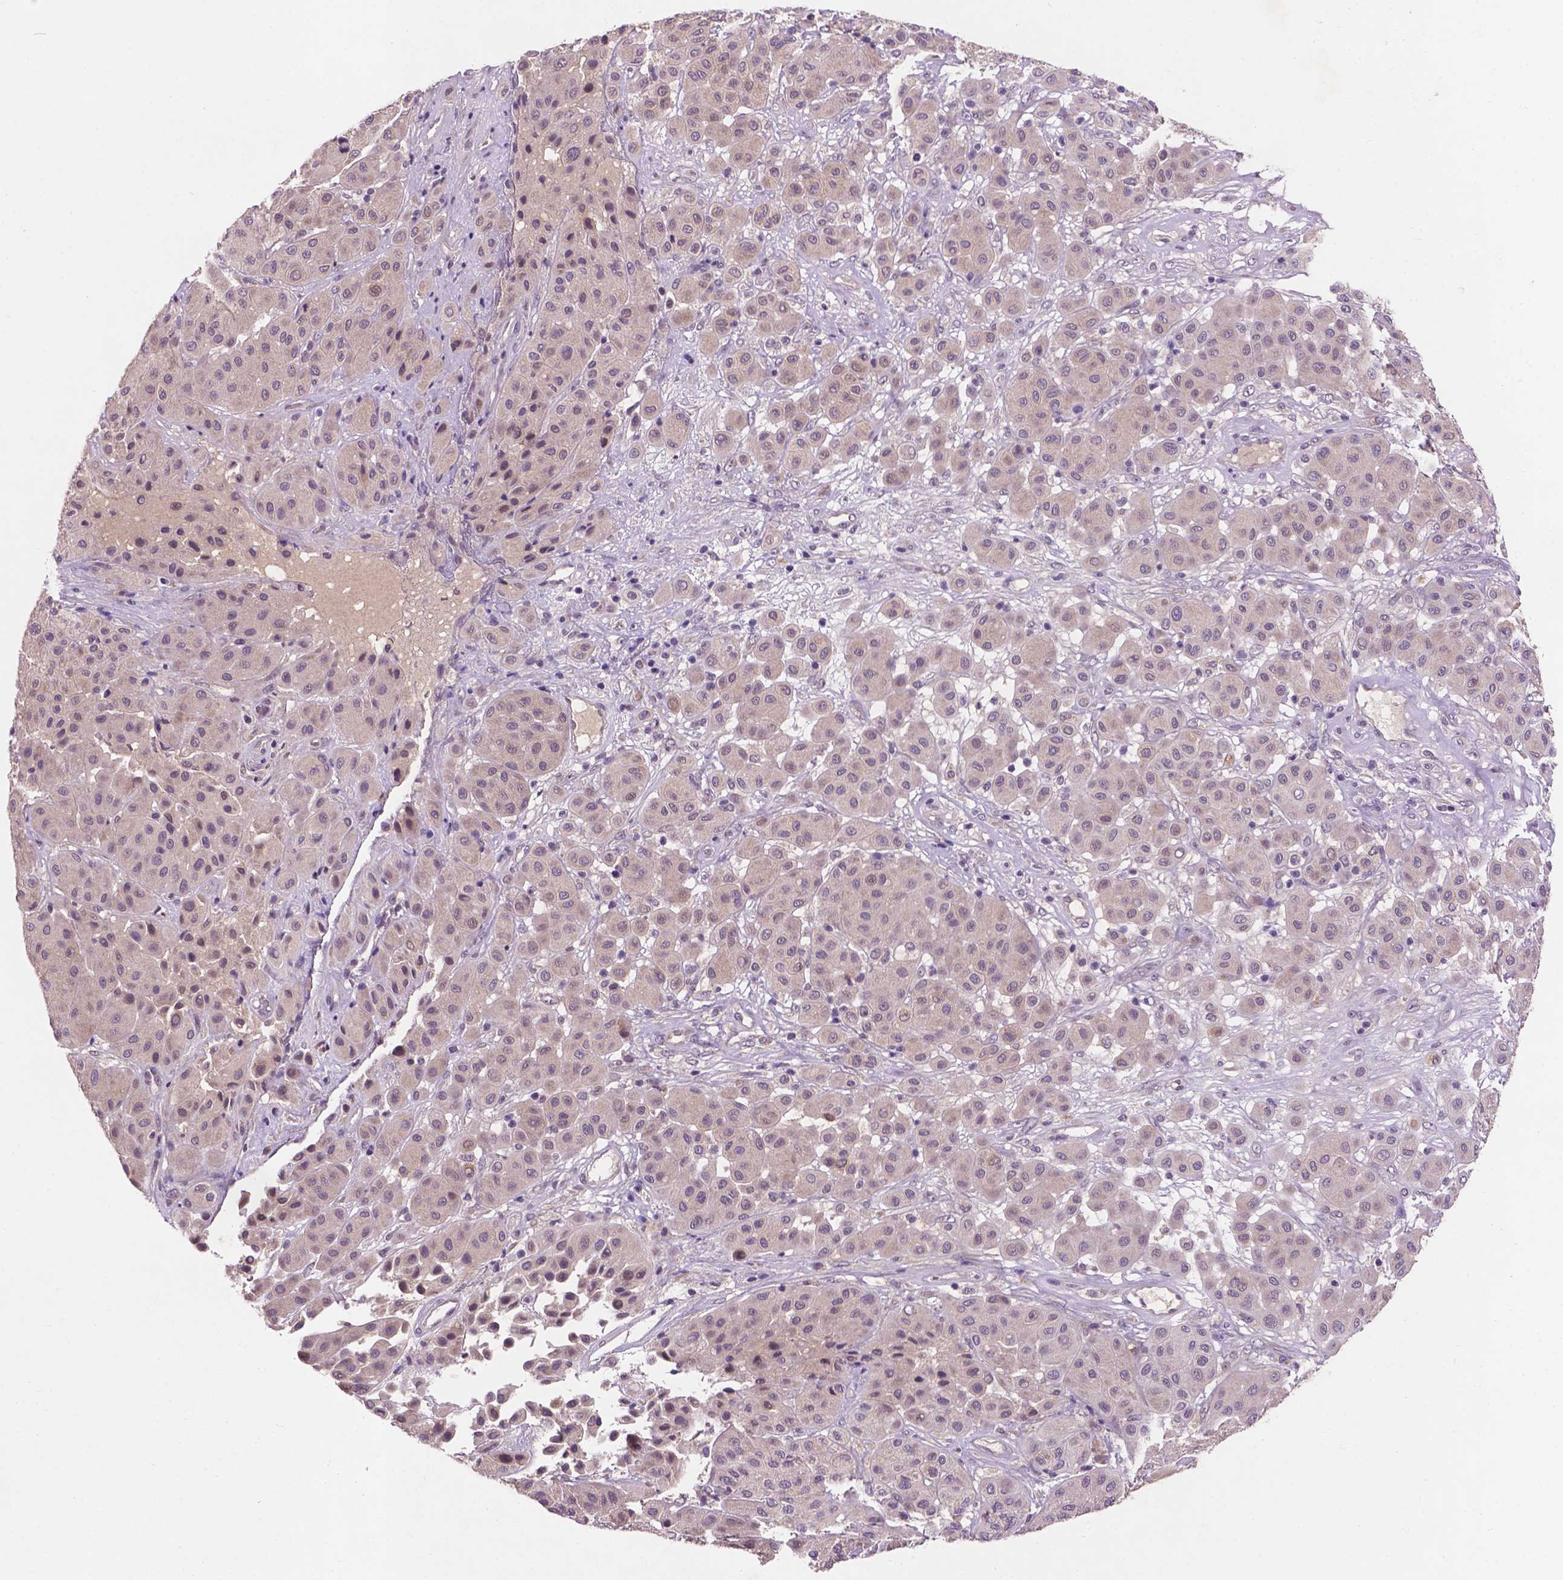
{"staining": {"intensity": "negative", "quantity": "none", "location": "none"}, "tissue": "melanoma", "cell_type": "Tumor cells", "image_type": "cancer", "snomed": [{"axis": "morphology", "description": "Malignant melanoma, Metastatic site"}, {"axis": "topography", "description": "Smooth muscle"}], "caption": "A photomicrograph of melanoma stained for a protein displays no brown staining in tumor cells. (DAB (3,3'-diaminobenzidine) immunohistochemistry visualized using brightfield microscopy, high magnification).", "gene": "GXYLT2", "patient": {"sex": "male", "age": 41}}